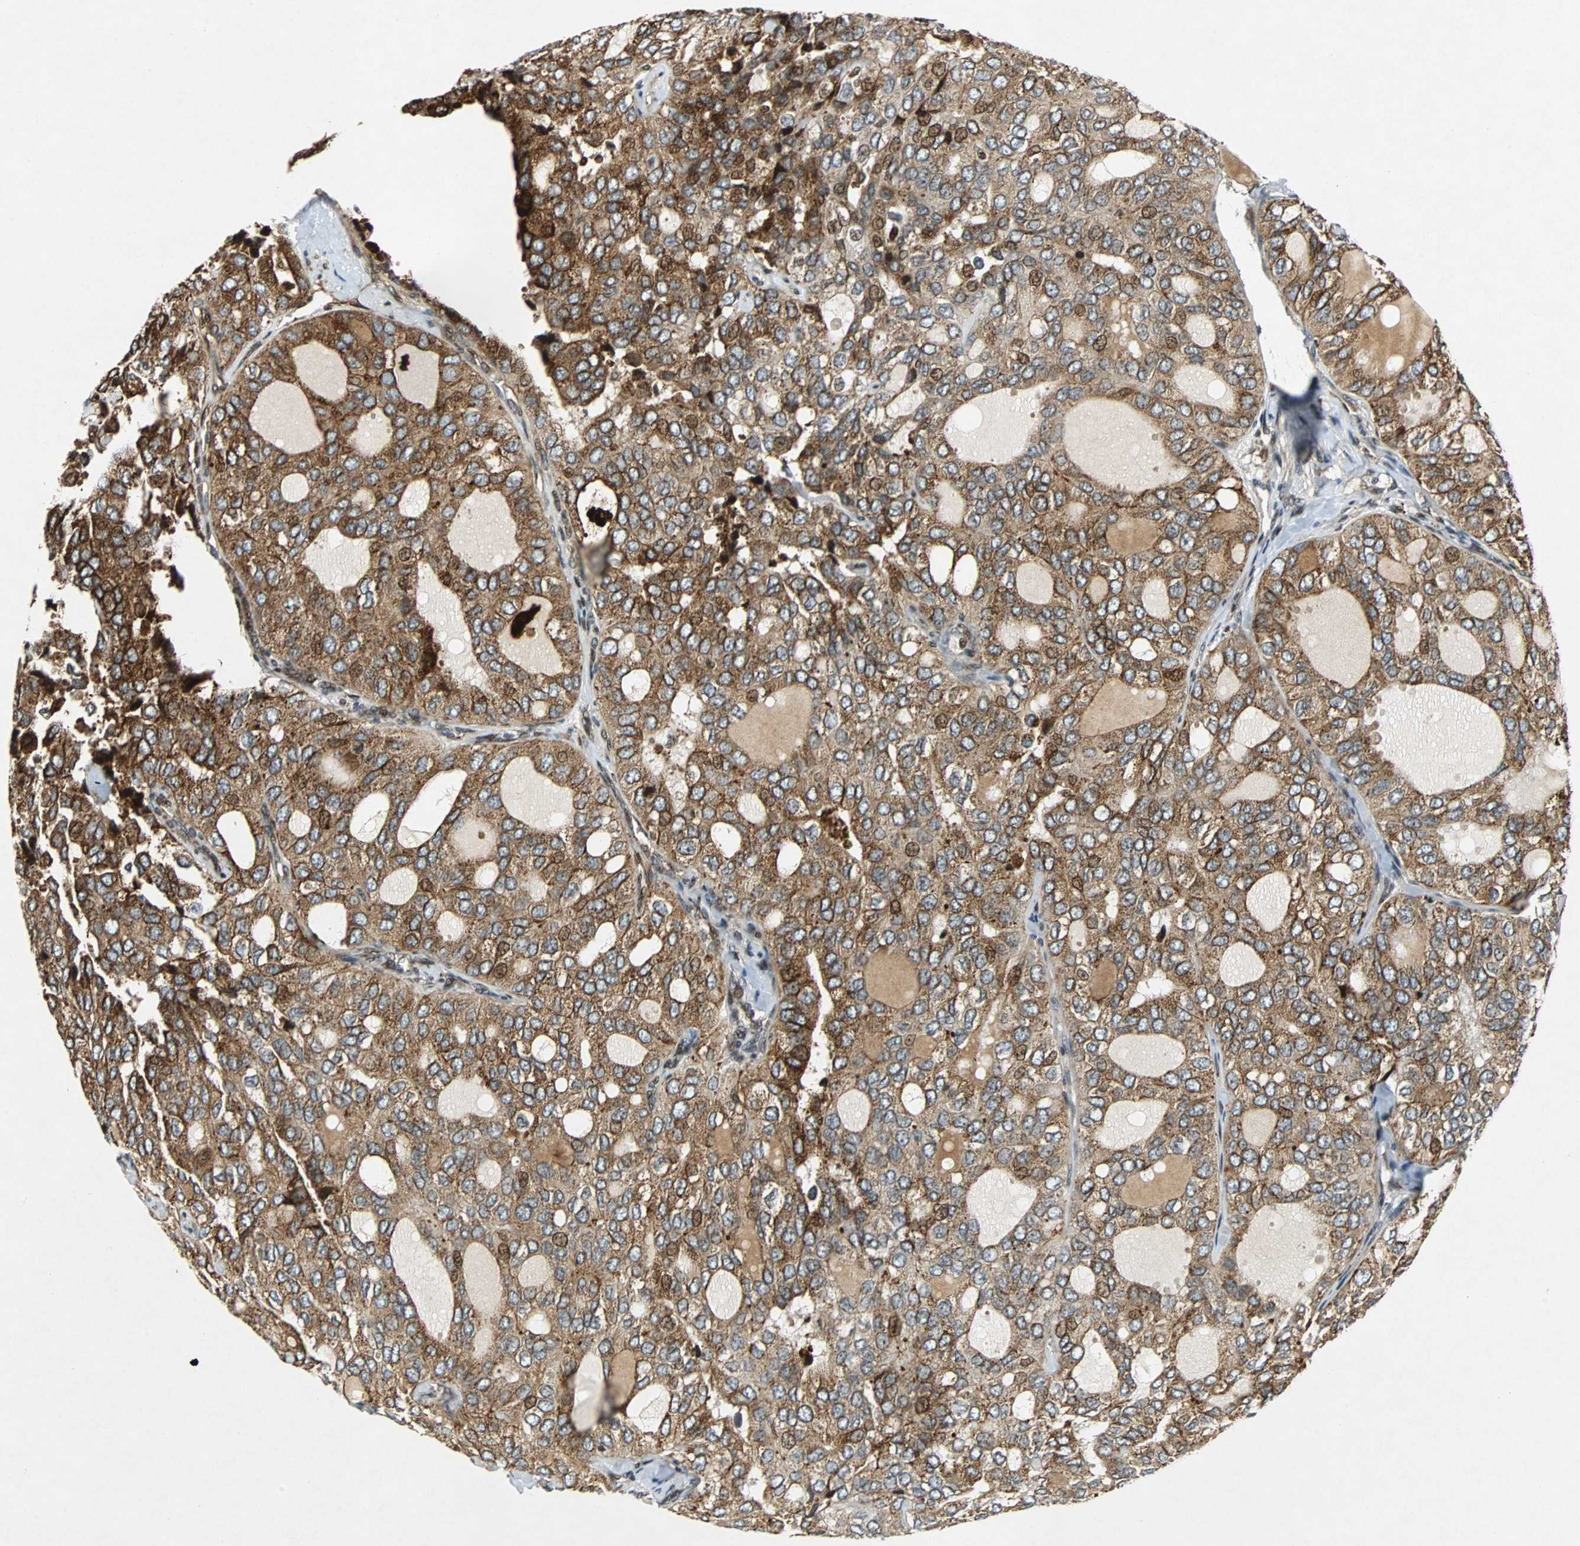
{"staining": {"intensity": "strong", "quantity": ">75%", "location": "cytoplasmic/membranous"}, "tissue": "thyroid cancer", "cell_type": "Tumor cells", "image_type": "cancer", "snomed": [{"axis": "morphology", "description": "Follicular adenoma carcinoma, NOS"}, {"axis": "topography", "description": "Thyroid gland"}], "caption": "Approximately >75% of tumor cells in thyroid follicular adenoma carcinoma show strong cytoplasmic/membranous protein positivity as visualized by brown immunohistochemical staining.", "gene": "TUBA4A", "patient": {"sex": "male", "age": 75}}